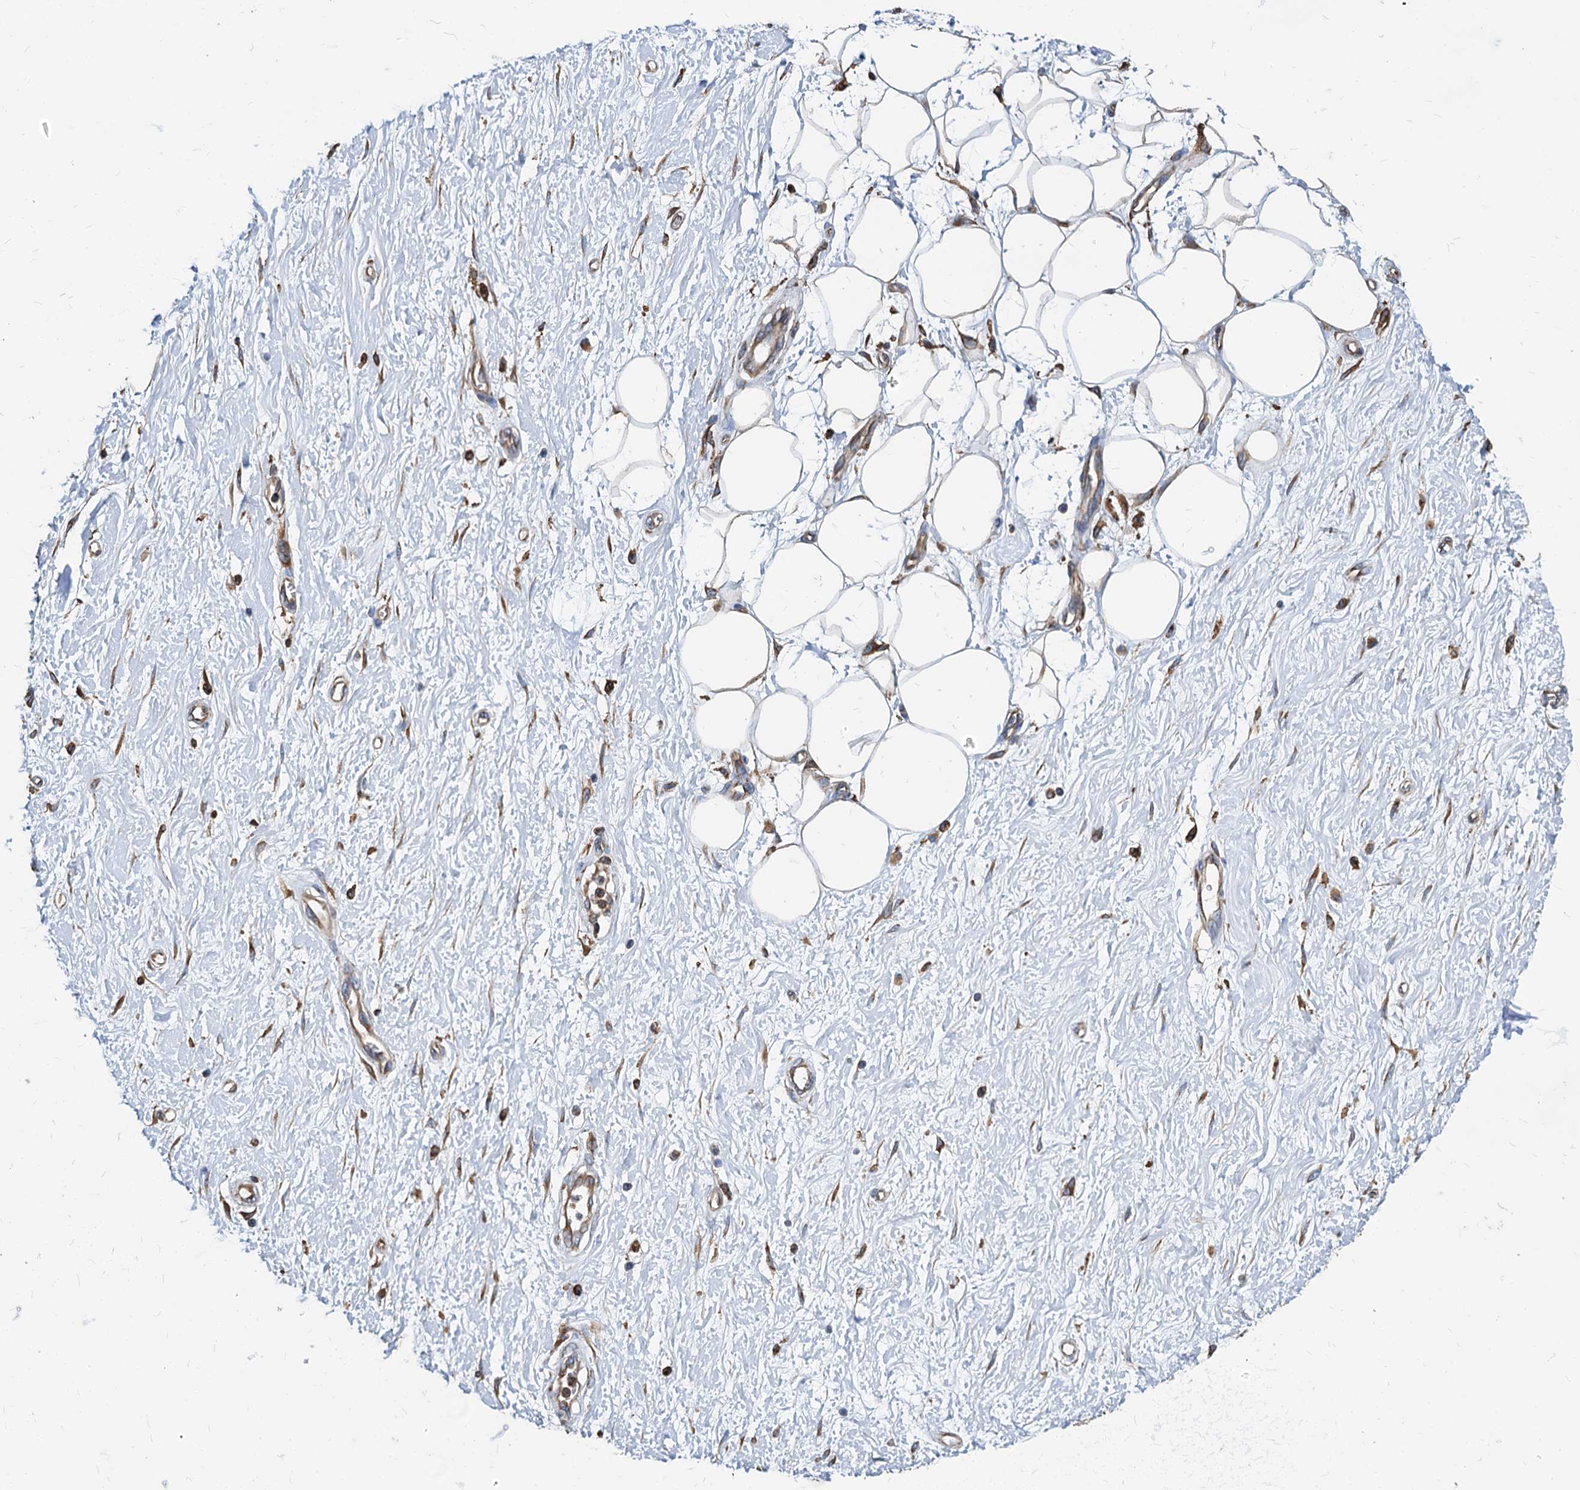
{"staining": {"intensity": "weak", "quantity": "25%-75%", "location": "cytoplasmic/membranous"}, "tissue": "adipose tissue", "cell_type": "Adipocytes", "image_type": "normal", "snomed": [{"axis": "morphology", "description": "Normal tissue, NOS"}, {"axis": "morphology", "description": "Adenocarcinoma, NOS"}, {"axis": "topography", "description": "Pancreas"}, {"axis": "topography", "description": "Peripheral nerve tissue"}], "caption": "Immunohistochemistry of normal adipose tissue demonstrates low levels of weak cytoplasmic/membranous expression in approximately 25%-75% of adipocytes. Immunohistochemistry stains the protein in brown and the nuclei are stained blue.", "gene": "HSPA5", "patient": {"sex": "male", "age": 59}}